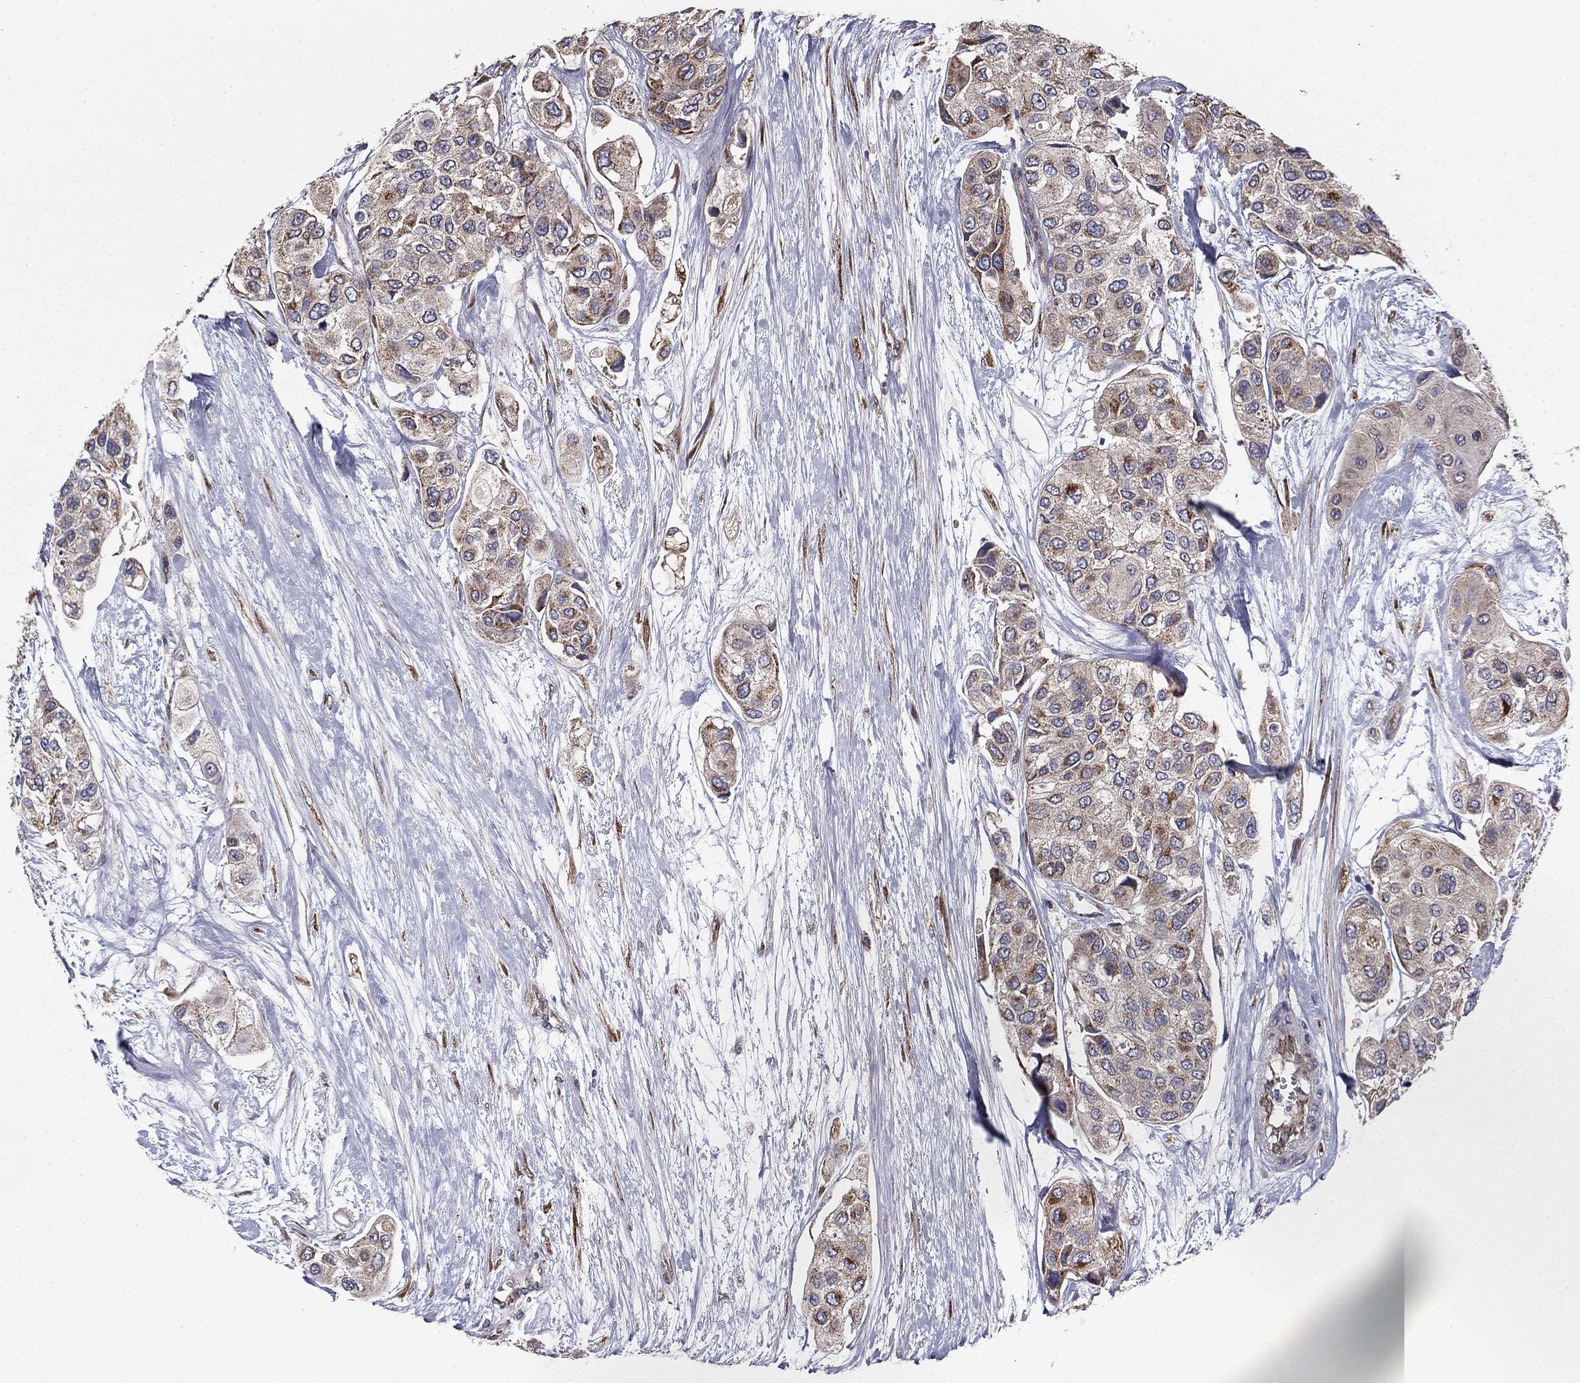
{"staining": {"intensity": "moderate", "quantity": "<25%", "location": "cytoplasmic/membranous"}, "tissue": "urothelial cancer", "cell_type": "Tumor cells", "image_type": "cancer", "snomed": [{"axis": "morphology", "description": "Urothelial carcinoma, High grade"}, {"axis": "topography", "description": "Urinary bladder"}], "caption": "Urothelial cancer was stained to show a protein in brown. There is low levels of moderate cytoplasmic/membranous expression in about <25% of tumor cells. (IHC, brightfield microscopy, high magnification).", "gene": "NKIRAS1", "patient": {"sex": "male", "age": 77}}